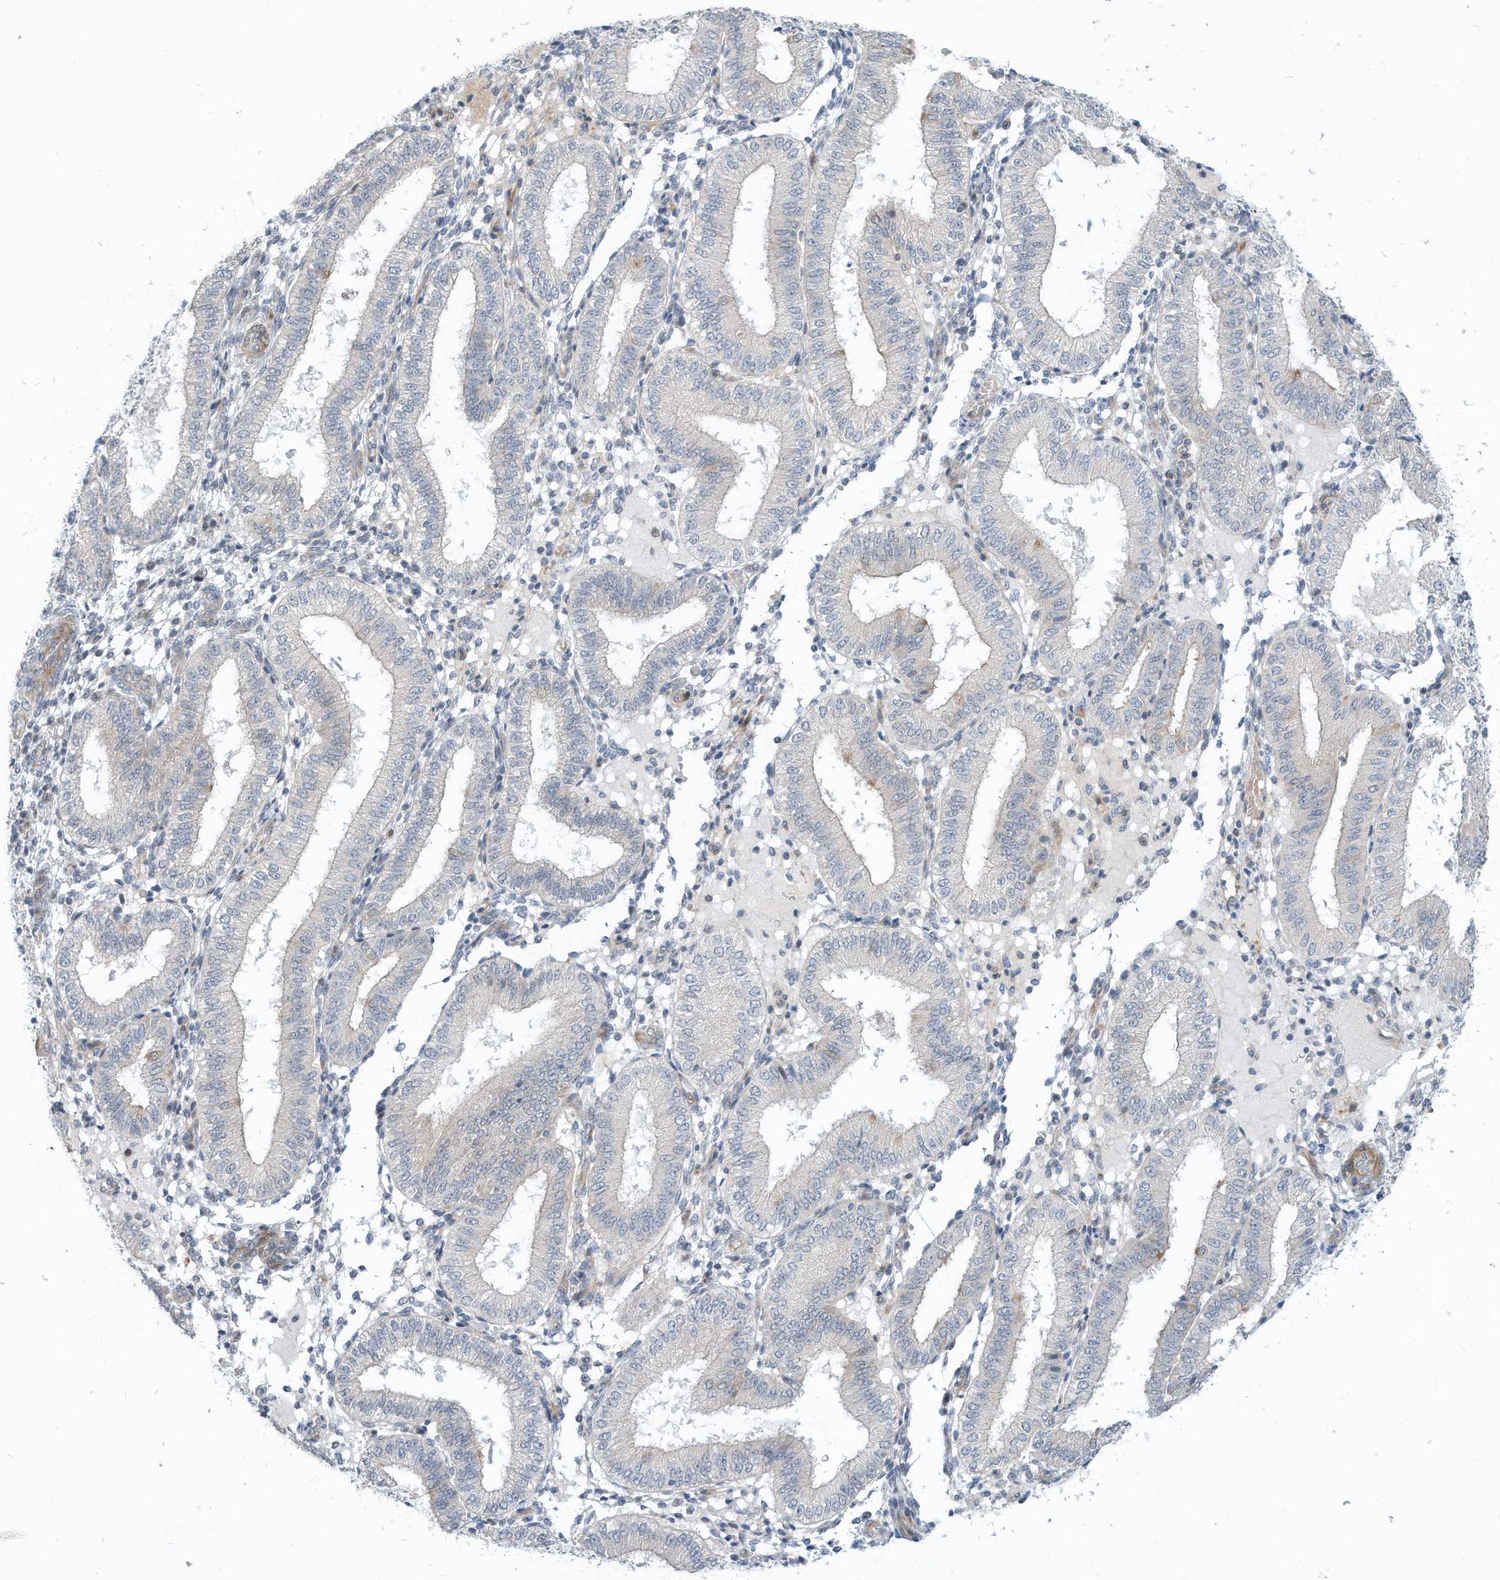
{"staining": {"intensity": "negative", "quantity": "none", "location": "none"}, "tissue": "endometrium", "cell_type": "Cells in endometrial stroma", "image_type": "normal", "snomed": [{"axis": "morphology", "description": "Normal tissue, NOS"}, {"axis": "topography", "description": "Endometrium"}], "caption": "Immunohistochemistry of normal human endometrium reveals no staining in cells in endometrial stroma.", "gene": "GPATCH3", "patient": {"sex": "female", "age": 39}}